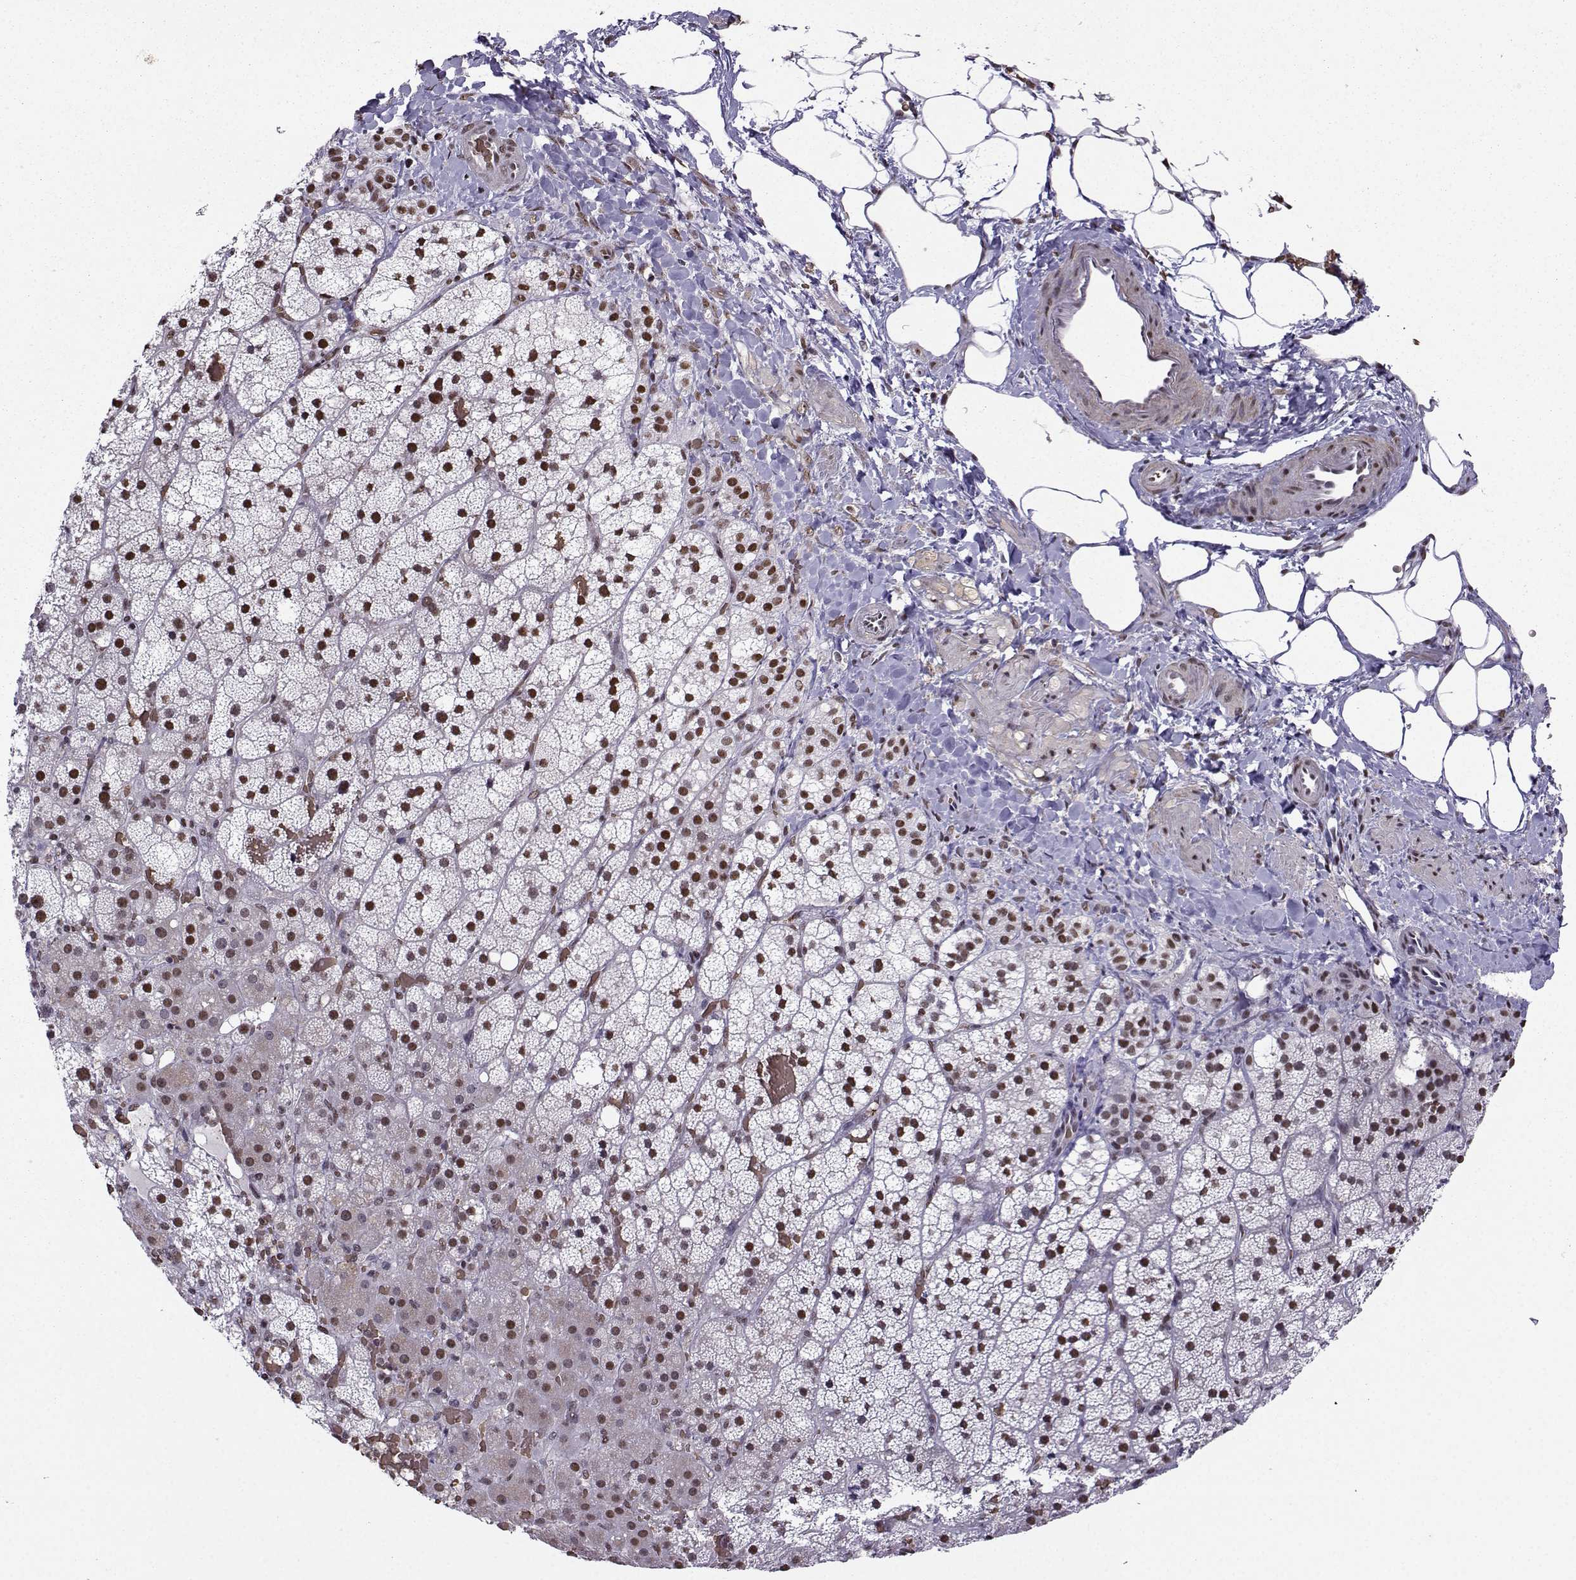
{"staining": {"intensity": "strong", "quantity": "25%-75%", "location": "nuclear"}, "tissue": "adrenal gland", "cell_type": "Glandular cells", "image_type": "normal", "snomed": [{"axis": "morphology", "description": "Normal tissue, NOS"}, {"axis": "topography", "description": "Adrenal gland"}], "caption": "About 25%-75% of glandular cells in normal adrenal gland exhibit strong nuclear protein expression as visualized by brown immunohistochemical staining.", "gene": "CCNK", "patient": {"sex": "male", "age": 53}}